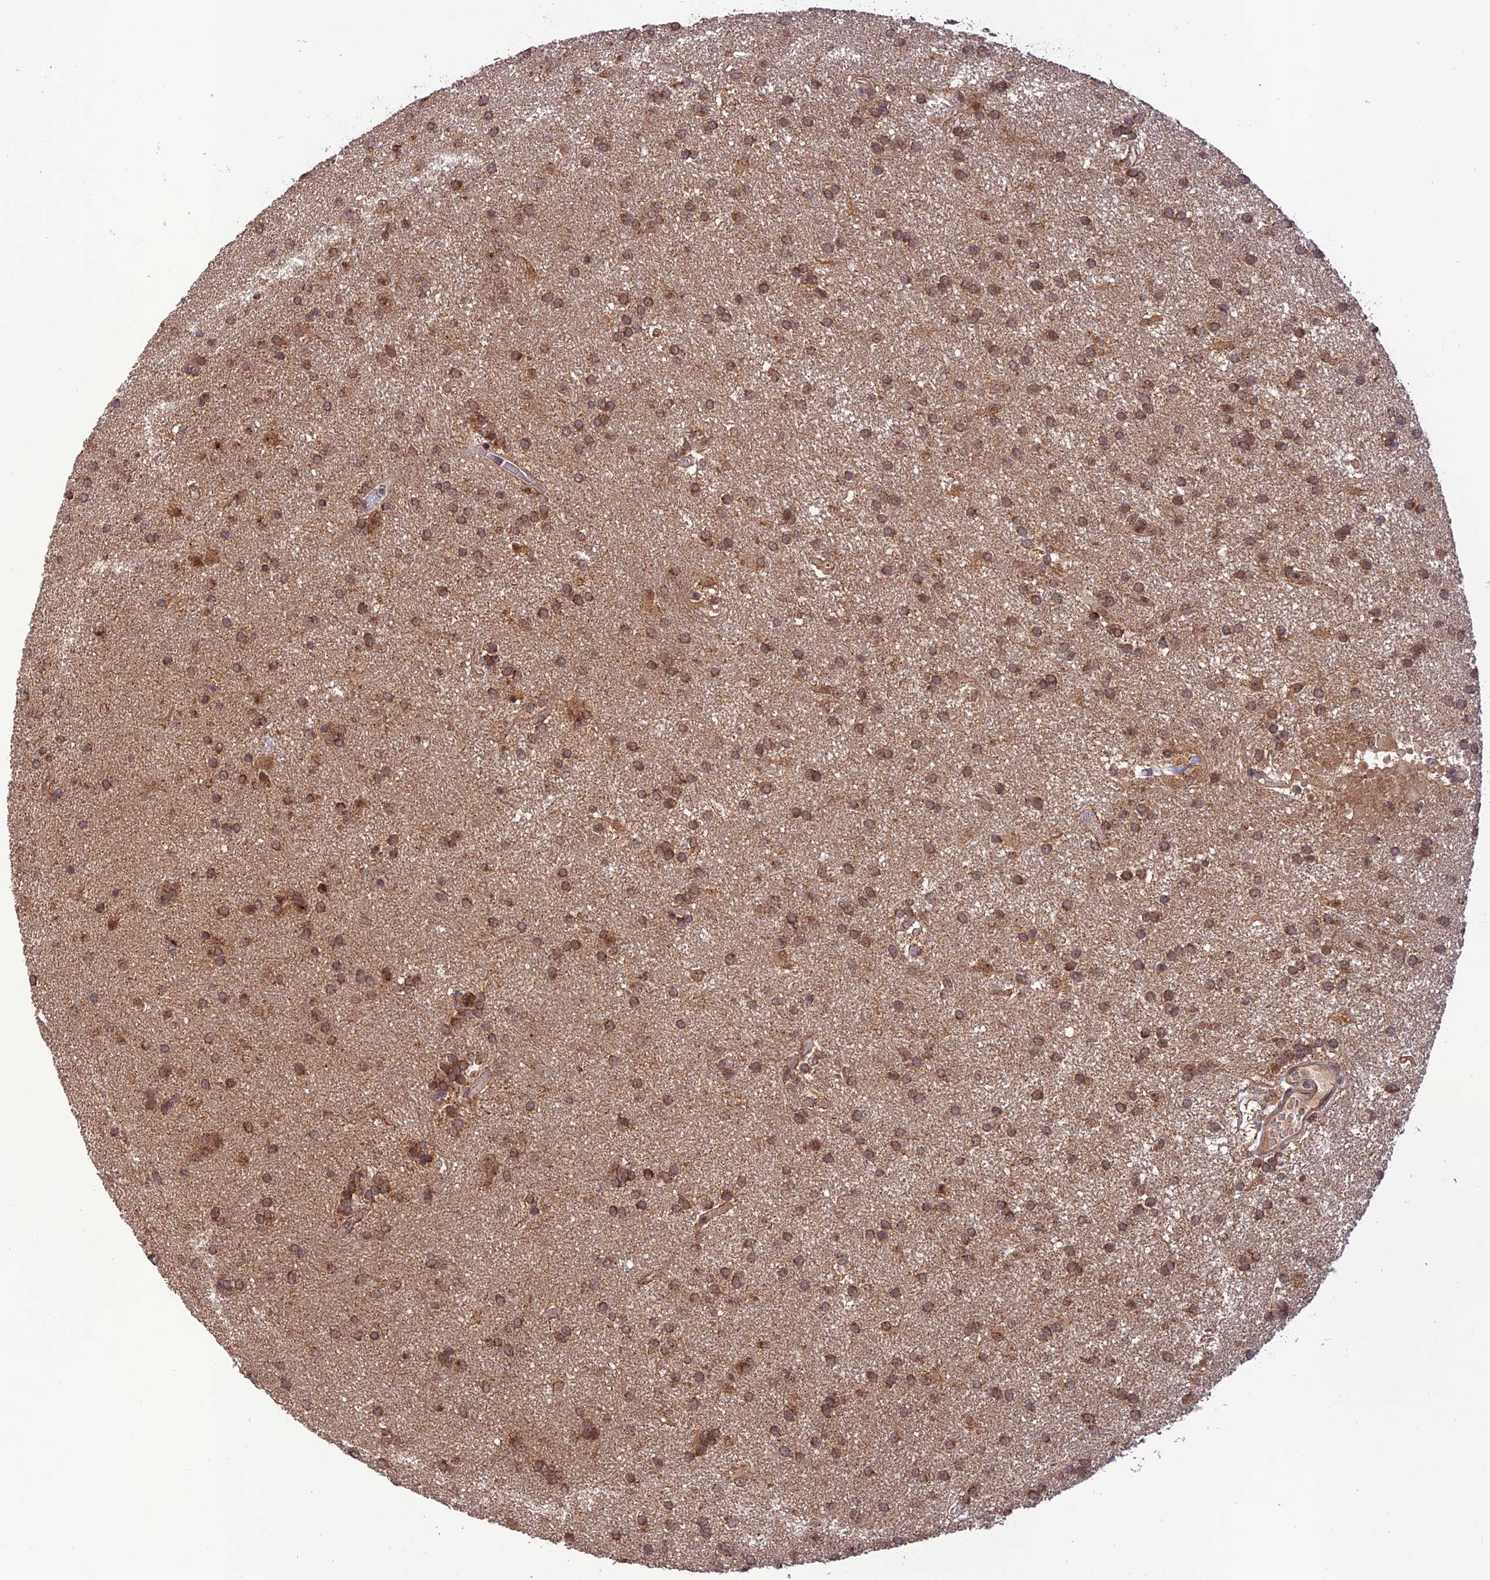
{"staining": {"intensity": "moderate", "quantity": ">75%", "location": "cytoplasmic/membranous,nuclear"}, "tissue": "glioma", "cell_type": "Tumor cells", "image_type": "cancer", "snomed": [{"axis": "morphology", "description": "Glioma, malignant, Low grade"}, {"axis": "topography", "description": "Brain"}], "caption": "This is a photomicrograph of immunohistochemistry staining of glioma, which shows moderate expression in the cytoplasmic/membranous and nuclear of tumor cells.", "gene": "REV1", "patient": {"sex": "male", "age": 66}}